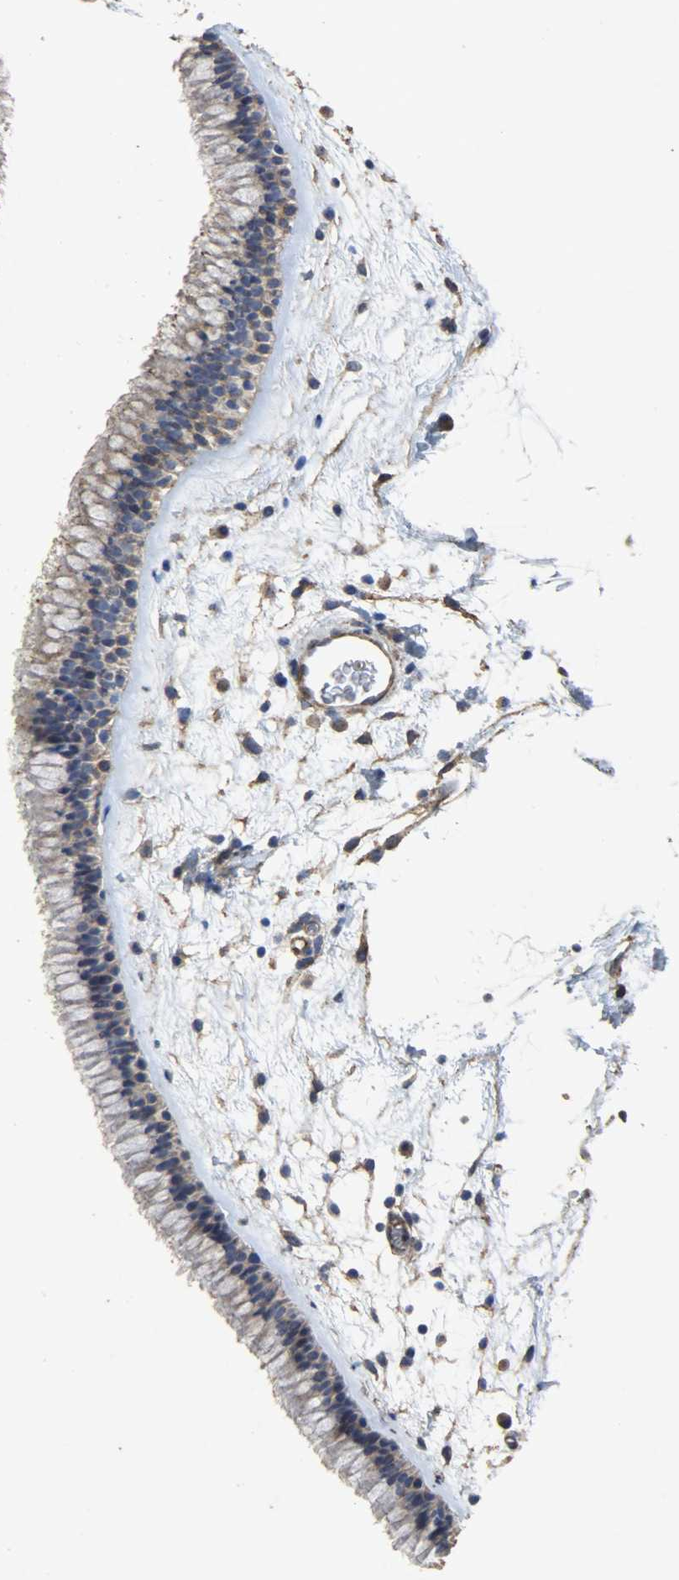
{"staining": {"intensity": "negative", "quantity": "none", "location": "none"}, "tissue": "nasopharynx", "cell_type": "Respiratory epithelial cells", "image_type": "normal", "snomed": [{"axis": "morphology", "description": "Normal tissue, NOS"}, {"axis": "morphology", "description": "Inflammation, NOS"}, {"axis": "topography", "description": "Nasopharynx"}], "caption": "Immunohistochemistry (IHC) of benign nasopharynx shows no staining in respiratory epithelial cells.", "gene": "TPM4", "patient": {"sex": "male", "age": 48}}